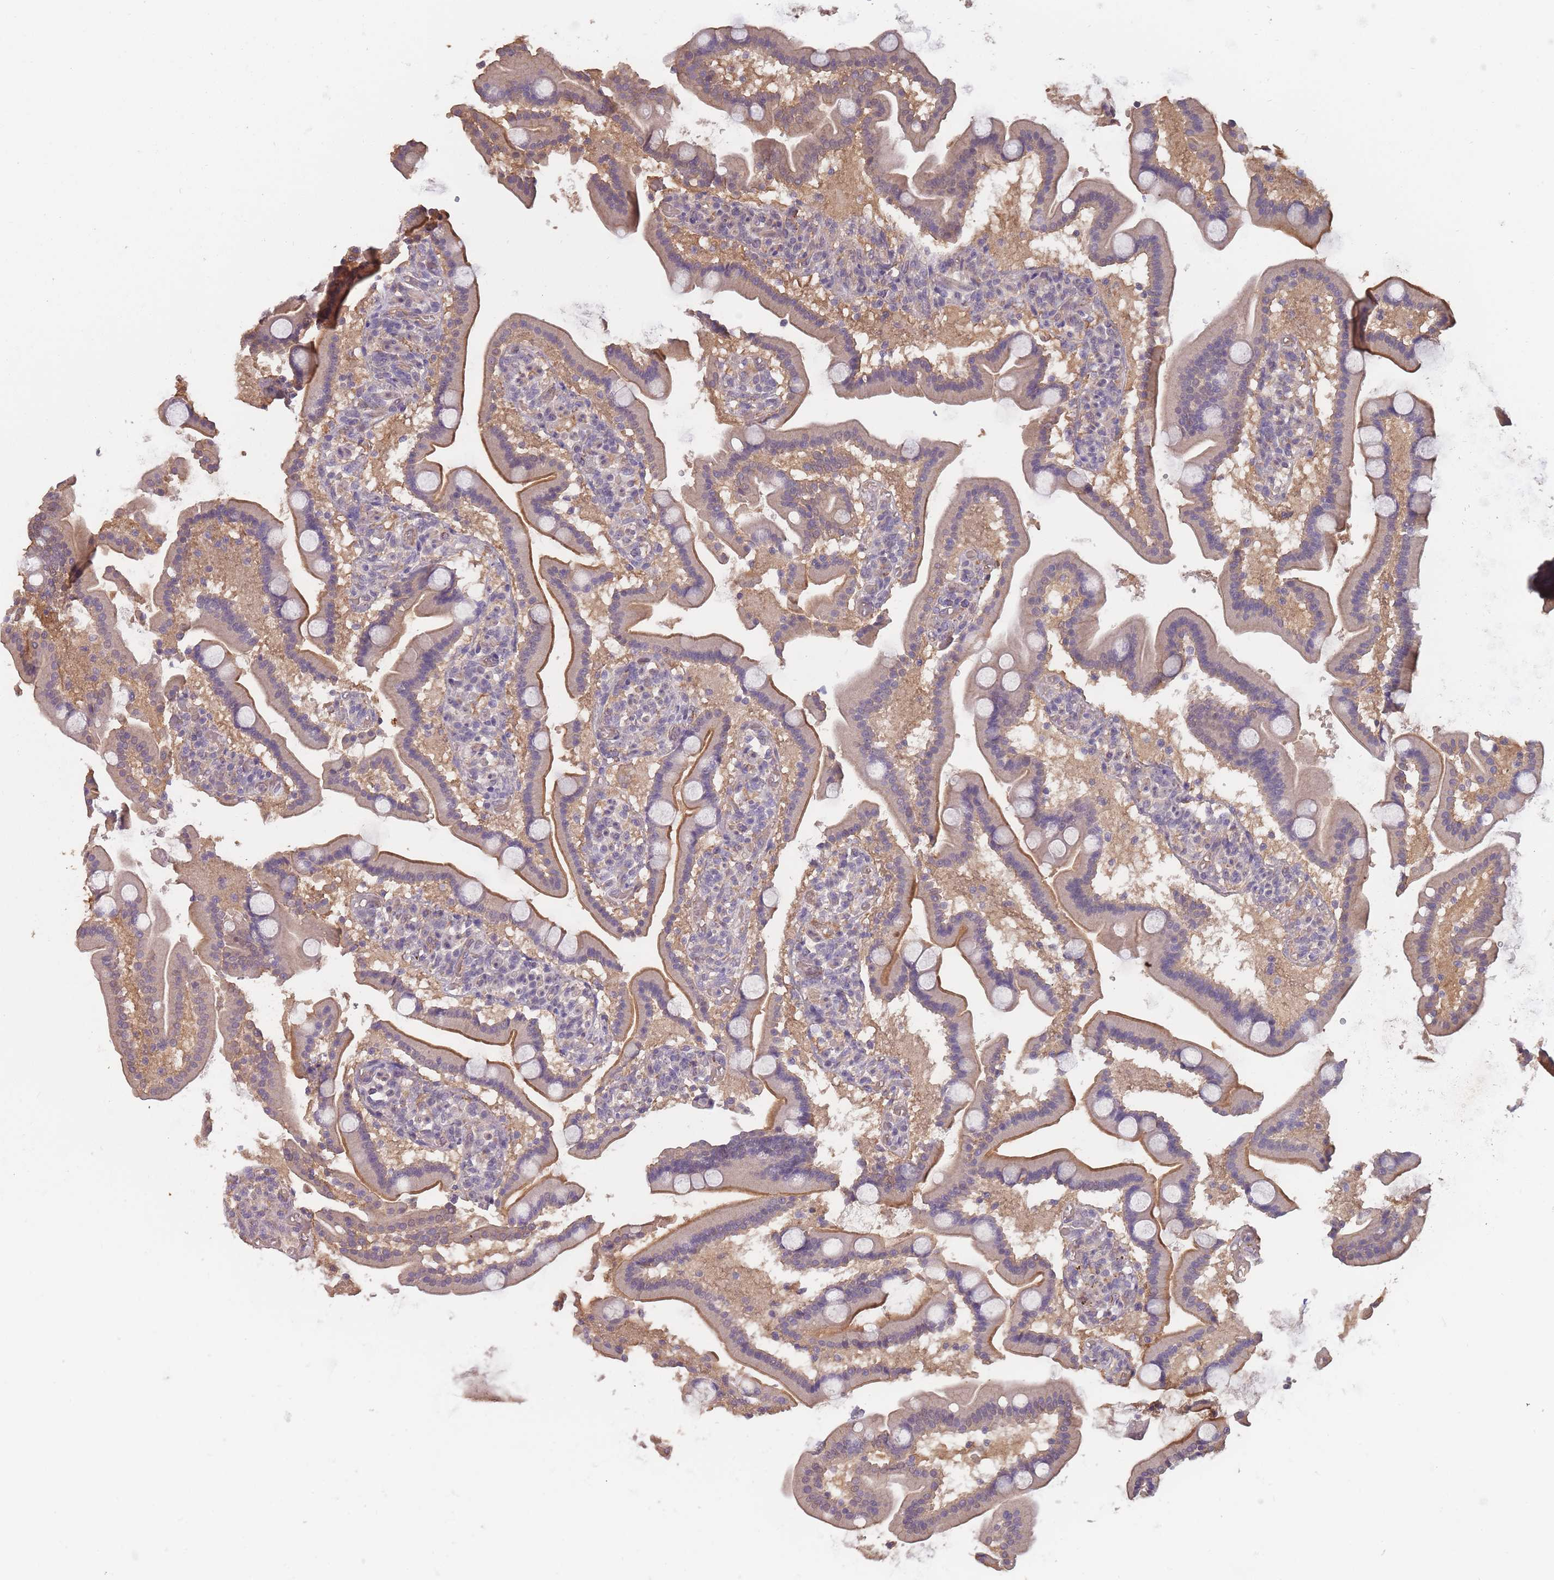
{"staining": {"intensity": "moderate", "quantity": "25%-75%", "location": "cytoplasmic/membranous"}, "tissue": "duodenum", "cell_type": "Glandular cells", "image_type": "normal", "snomed": [{"axis": "morphology", "description": "Normal tissue, NOS"}, {"axis": "topography", "description": "Duodenum"}], "caption": "Duodenum stained with IHC reveals moderate cytoplasmic/membranous positivity in approximately 25%-75% of glandular cells. (Brightfield microscopy of DAB IHC at high magnification).", "gene": "KIAA1755", "patient": {"sex": "male", "age": 55}}